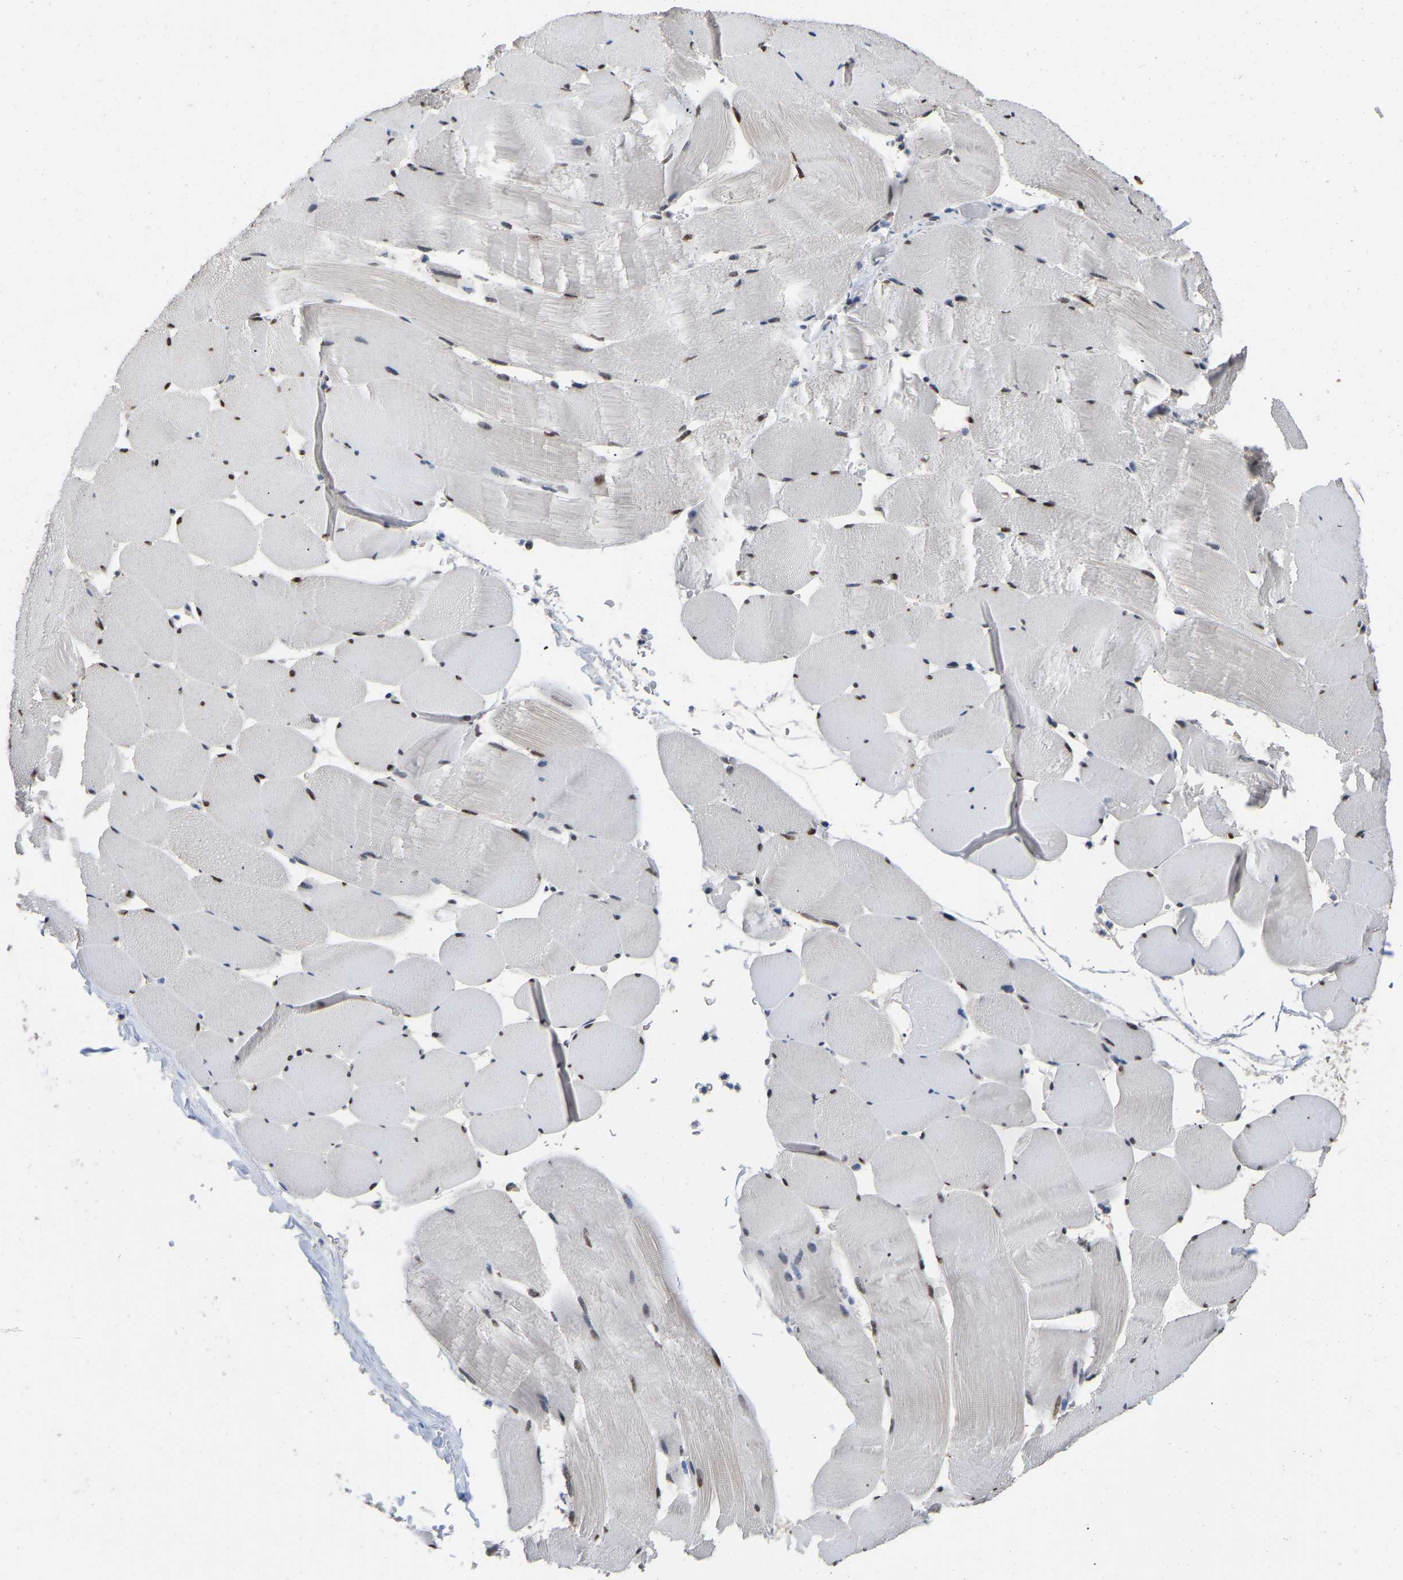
{"staining": {"intensity": "moderate", "quantity": "25%-75%", "location": "nuclear"}, "tissue": "skeletal muscle", "cell_type": "Myocytes", "image_type": "normal", "snomed": [{"axis": "morphology", "description": "Normal tissue, NOS"}, {"axis": "topography", "description": "Skeletal muscle"}], "caption": "Approximately 25%-75% of myocytes in benign skeletal muscle exhibit moderate nuclear protein staining as visualized by brown immunohistochemical staining.", "gene": "QKI", "patient": {"sex": "male", "age": 62}}